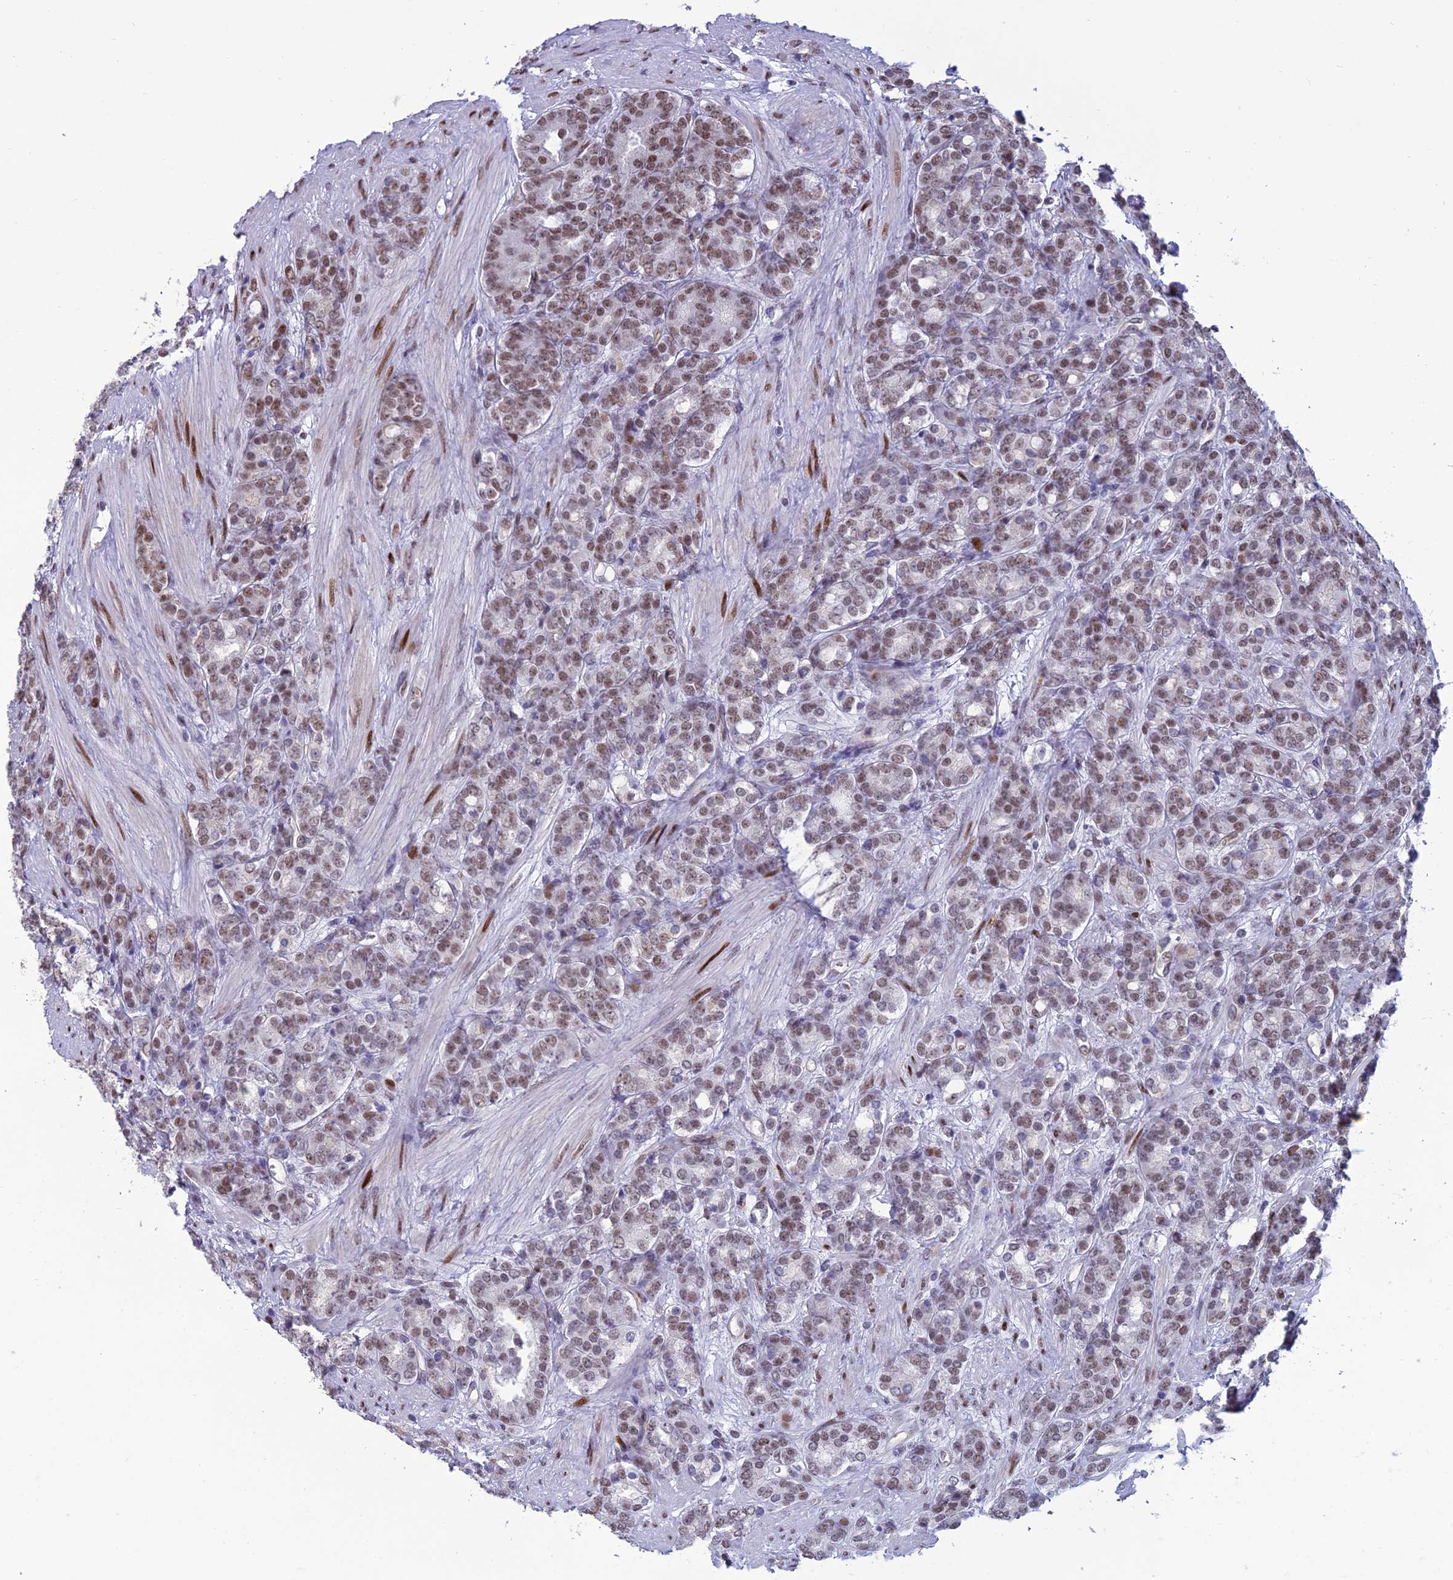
{"staining": {"intensity": "moderate", "quantity": ">75%", "location": "nuclear"}, "tissue": "prostate cancer", "cell_type": "Tumor cells", "image_type": "cancer", "snomed": [{"axis": "morphology", "description": "Adenocarcinoma, High grade"}, {"axis": "topography", "description": "Prostate"}], "caption": "Moderate nuclear expression for a protein is seen in approximately >75% of tumor cells of prostate adenocarcinoma (high-grade) using IHC.", "gene": "RANBP3", "patient": {"sex": "male", "age": 62}}